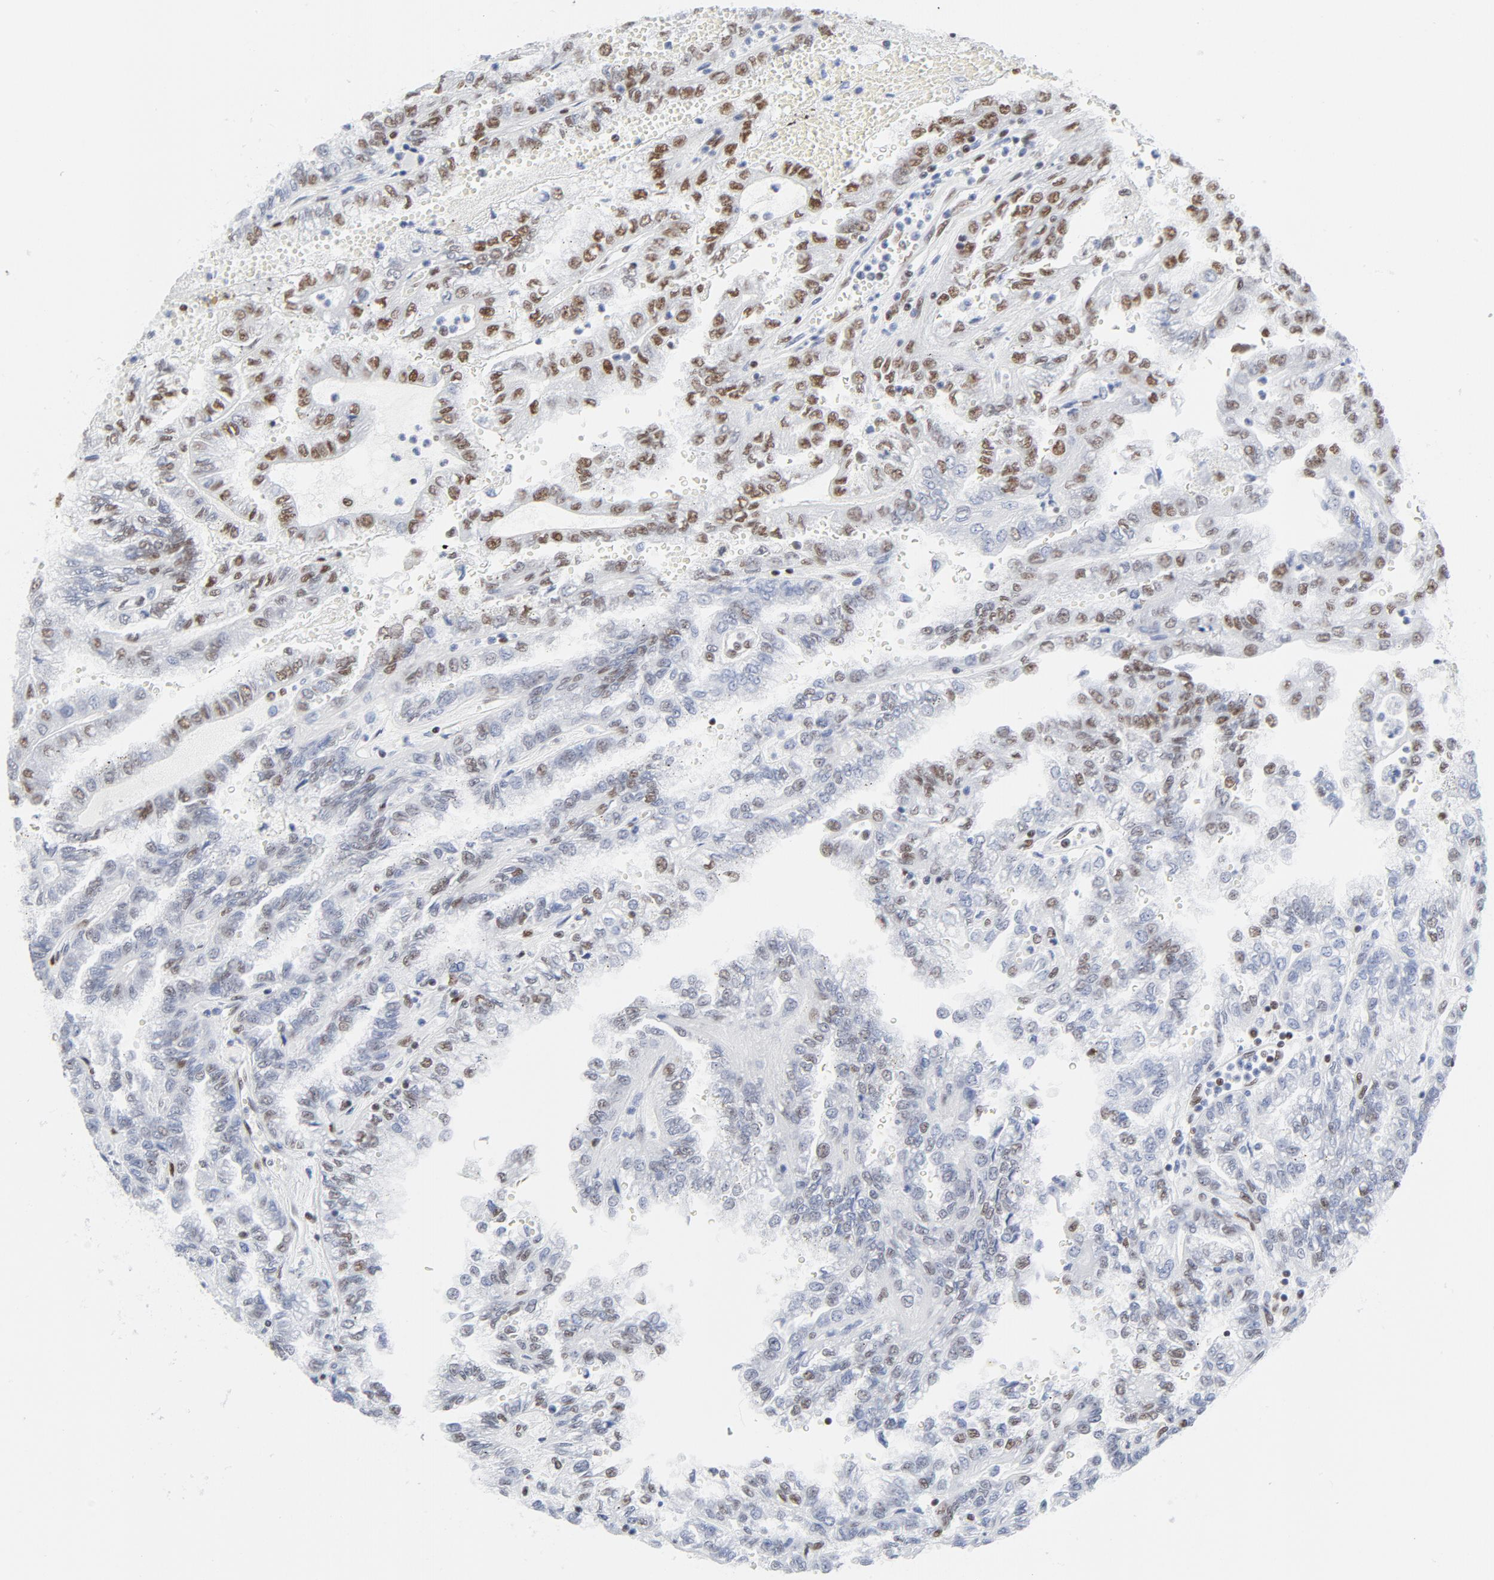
{"staining": {"intensity": "moderate", "quantity": "<25%", "location": "nuclear"}, "tissue": "renal cancer", "cell_type": "Tumor cells", "image_type": "cancer", "snomed": [{"axis": "morphology", "description": "Inflammation, NOS"}, {"axis": "morphology", "description": "Adenocarcinoma, NOS"}, {"axis": "topography", "description": "Kidney"}], "caption": "Adenocarcinoma (renal) stained for a protein demonstrates moderate nuclear positivity in tumor cells. Ihc stains the protein of interest in brown and the nuclei are stained blue.", "gene": "ATF2", "patient": {"sex": "male", "age": 68}}